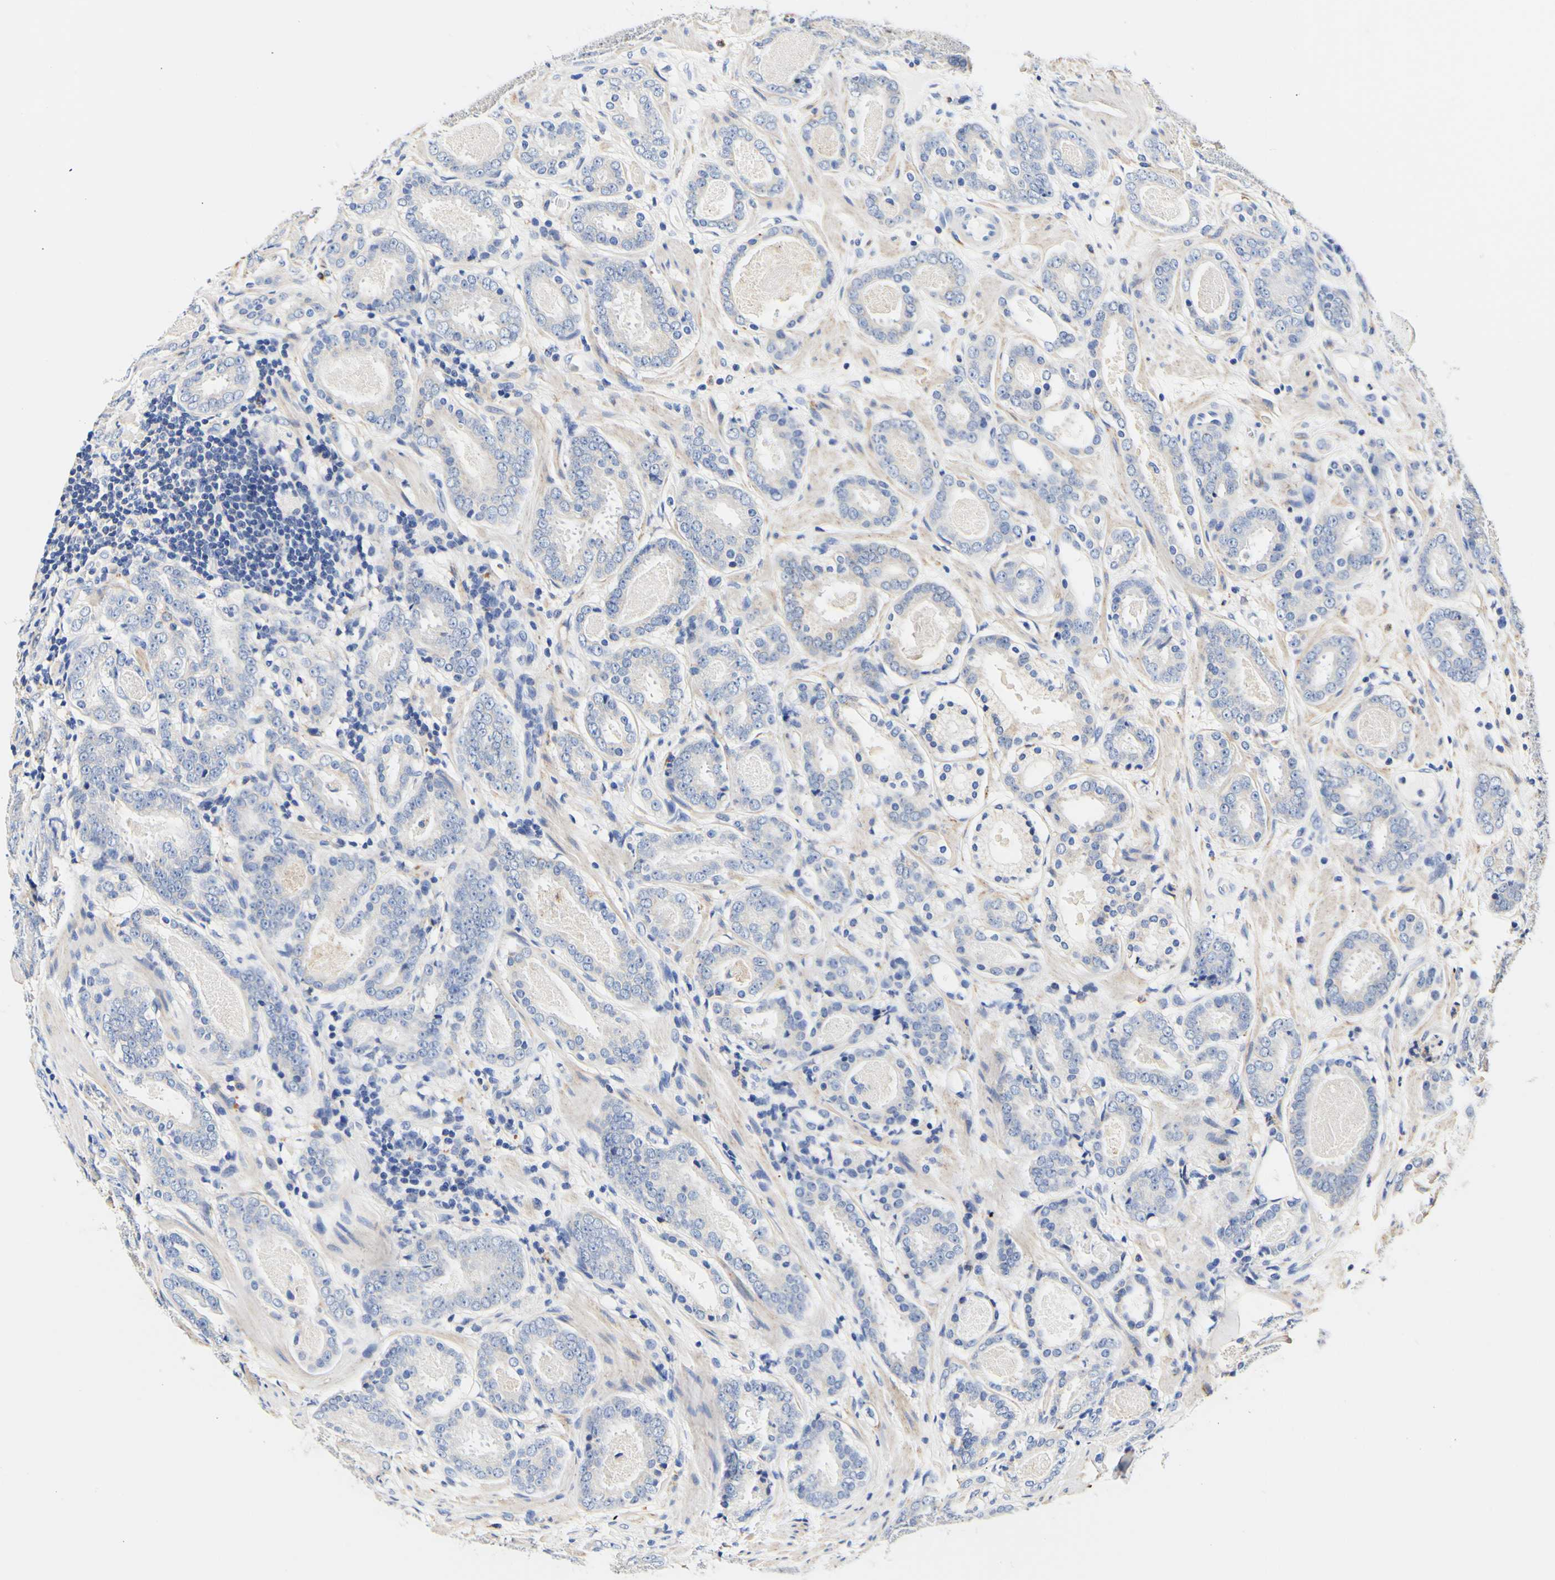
{"staining": {"intensity": "negative", "quantity": "none", "location": "none"}, "tissue": "prostate cancer", "cell_type": "Tumor cells", "image_type": "cancer", "snomed": [{"axis": "morphology", "description": "Adenocarcinoma, Low grade"}, {"axis": "topography", "description": "Prostate"}], "caption": "A high-resolution image shows immunohistochemistry (IHC) staining of prostate cancer, which shows no significant expression in tumor cells.", "gene": "CAMK4", "patient": {"sex": "male", "age": 69}}